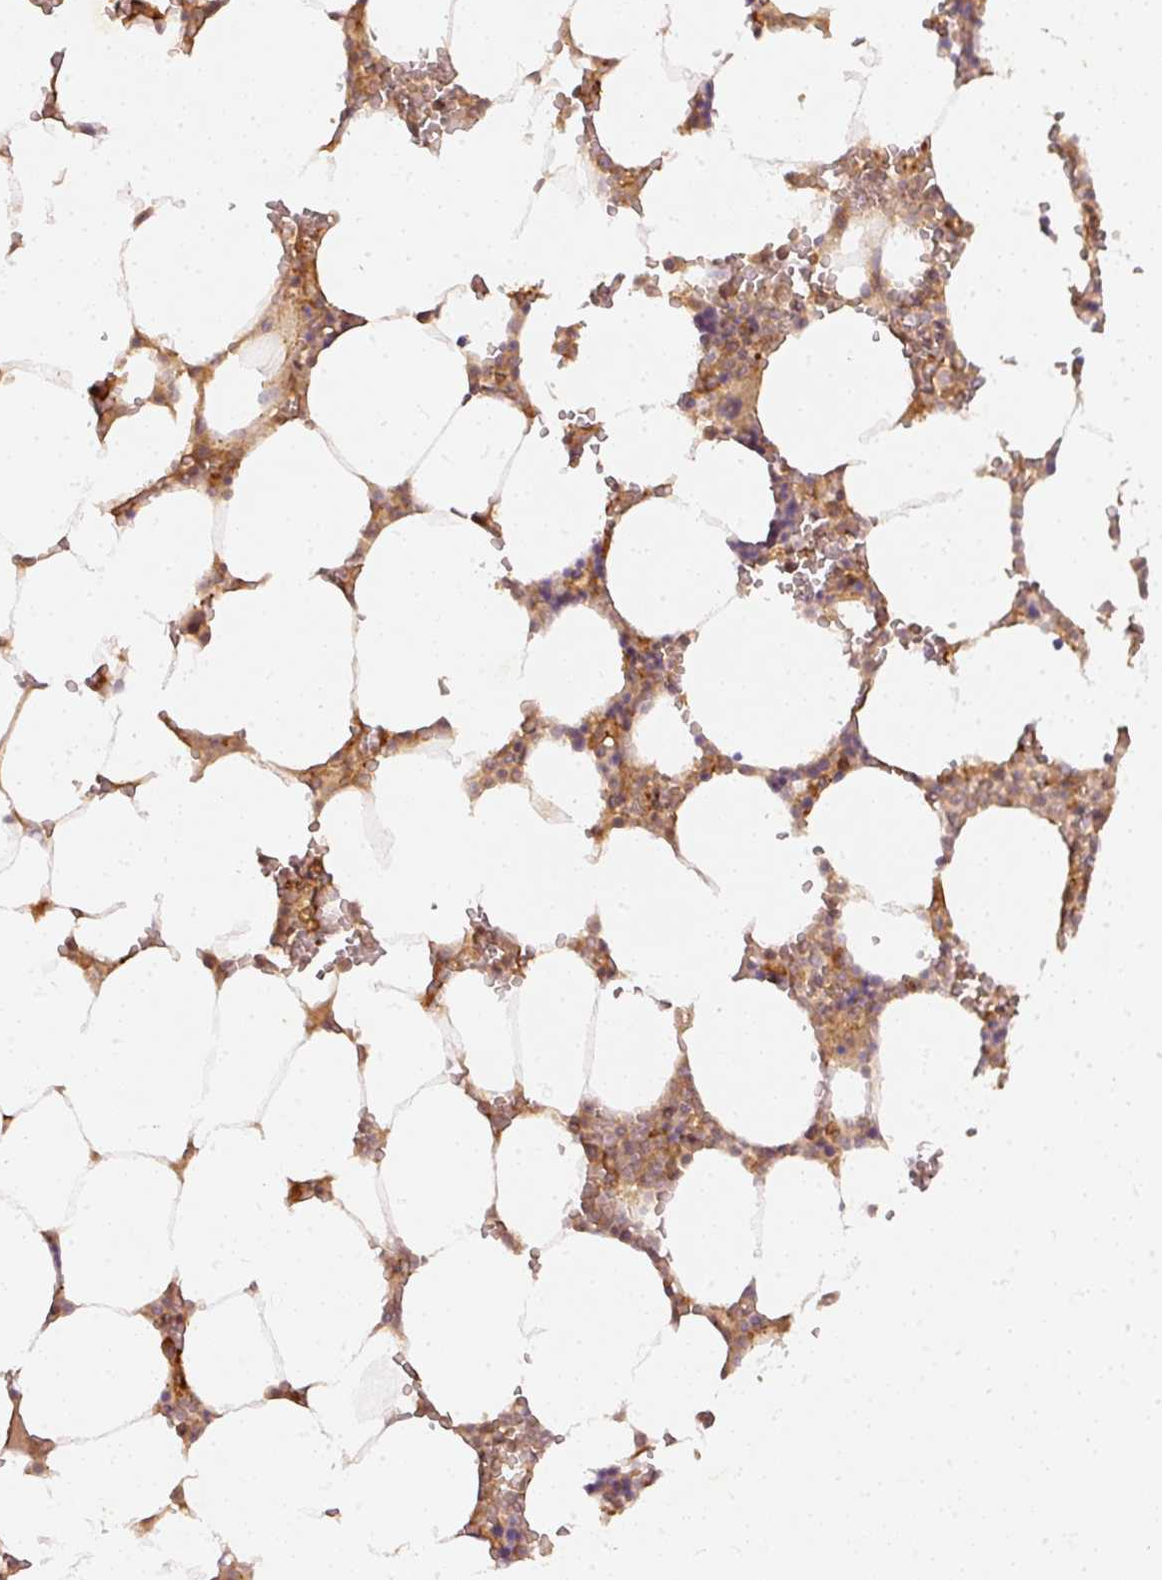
{"staining": {"intensity": "moderate", "quantity": ">75%", "location": "cytoplasmic/membranous,nuclear"}, "tissue": "bone marrow", "cell_type": "Hematopoietic cells", "image_type": "normal", "snomed": [{"axis": "morphology", "description": "Normal tissue, NOS"}, {"axis": "topography", "description": "Bone marrow"}], "caption": "Bone marrow stained with a brown dye exhibits moderate cytoplasmic/membranous,nuclear positive expression in about >75% of hematopoietic cells.", "gene": "ZNF580", "patient": {"sex": "male", "age": 64}}